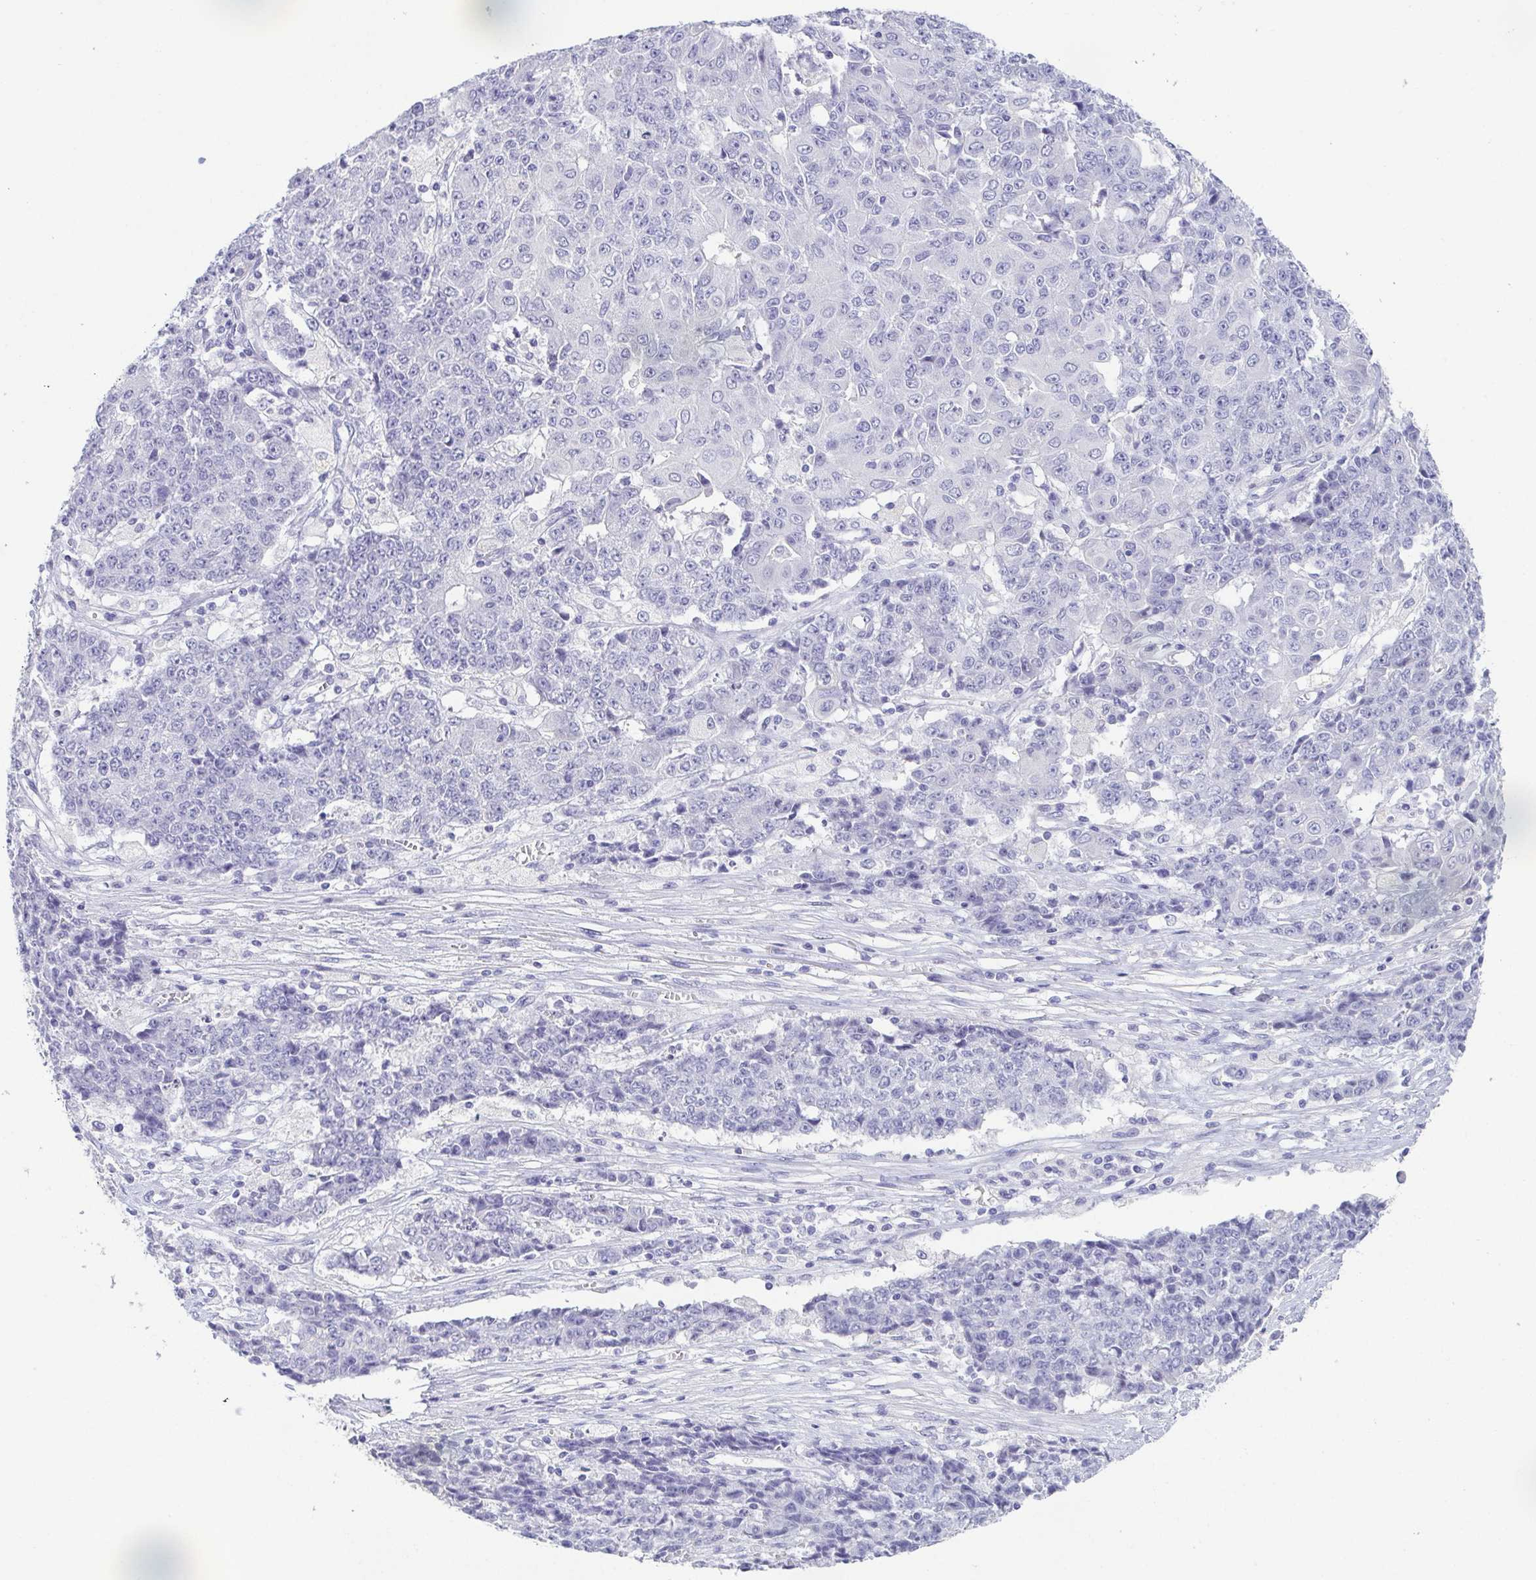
{"staining": {"intensity": "negative", "quantity": "none", "location": "none"}, "tissue": "ovarian cancer", "cell_type": "Tumor cells", "image_type": "cancer", "snomed": [{"axis": "morphology", "description": "Carcinoma, endometroid"}, {"axis": "topography", "description": "Ovary"}], "caption": "High magnification brightfield microscopy of endometroid carcinoma (ovarian) stained with DAB (3,3'-diaminobenzidine) (brown) and counterstained with hematoxylin (blue): tumor cells show no significant staining. (DAB (3,3'-diaminobenzidine) immunohistochemistry visualized using brightfield microscopy, high magnification).", "gene": "HAPLN2", "patient": {"sex": "female", "age": 42}}